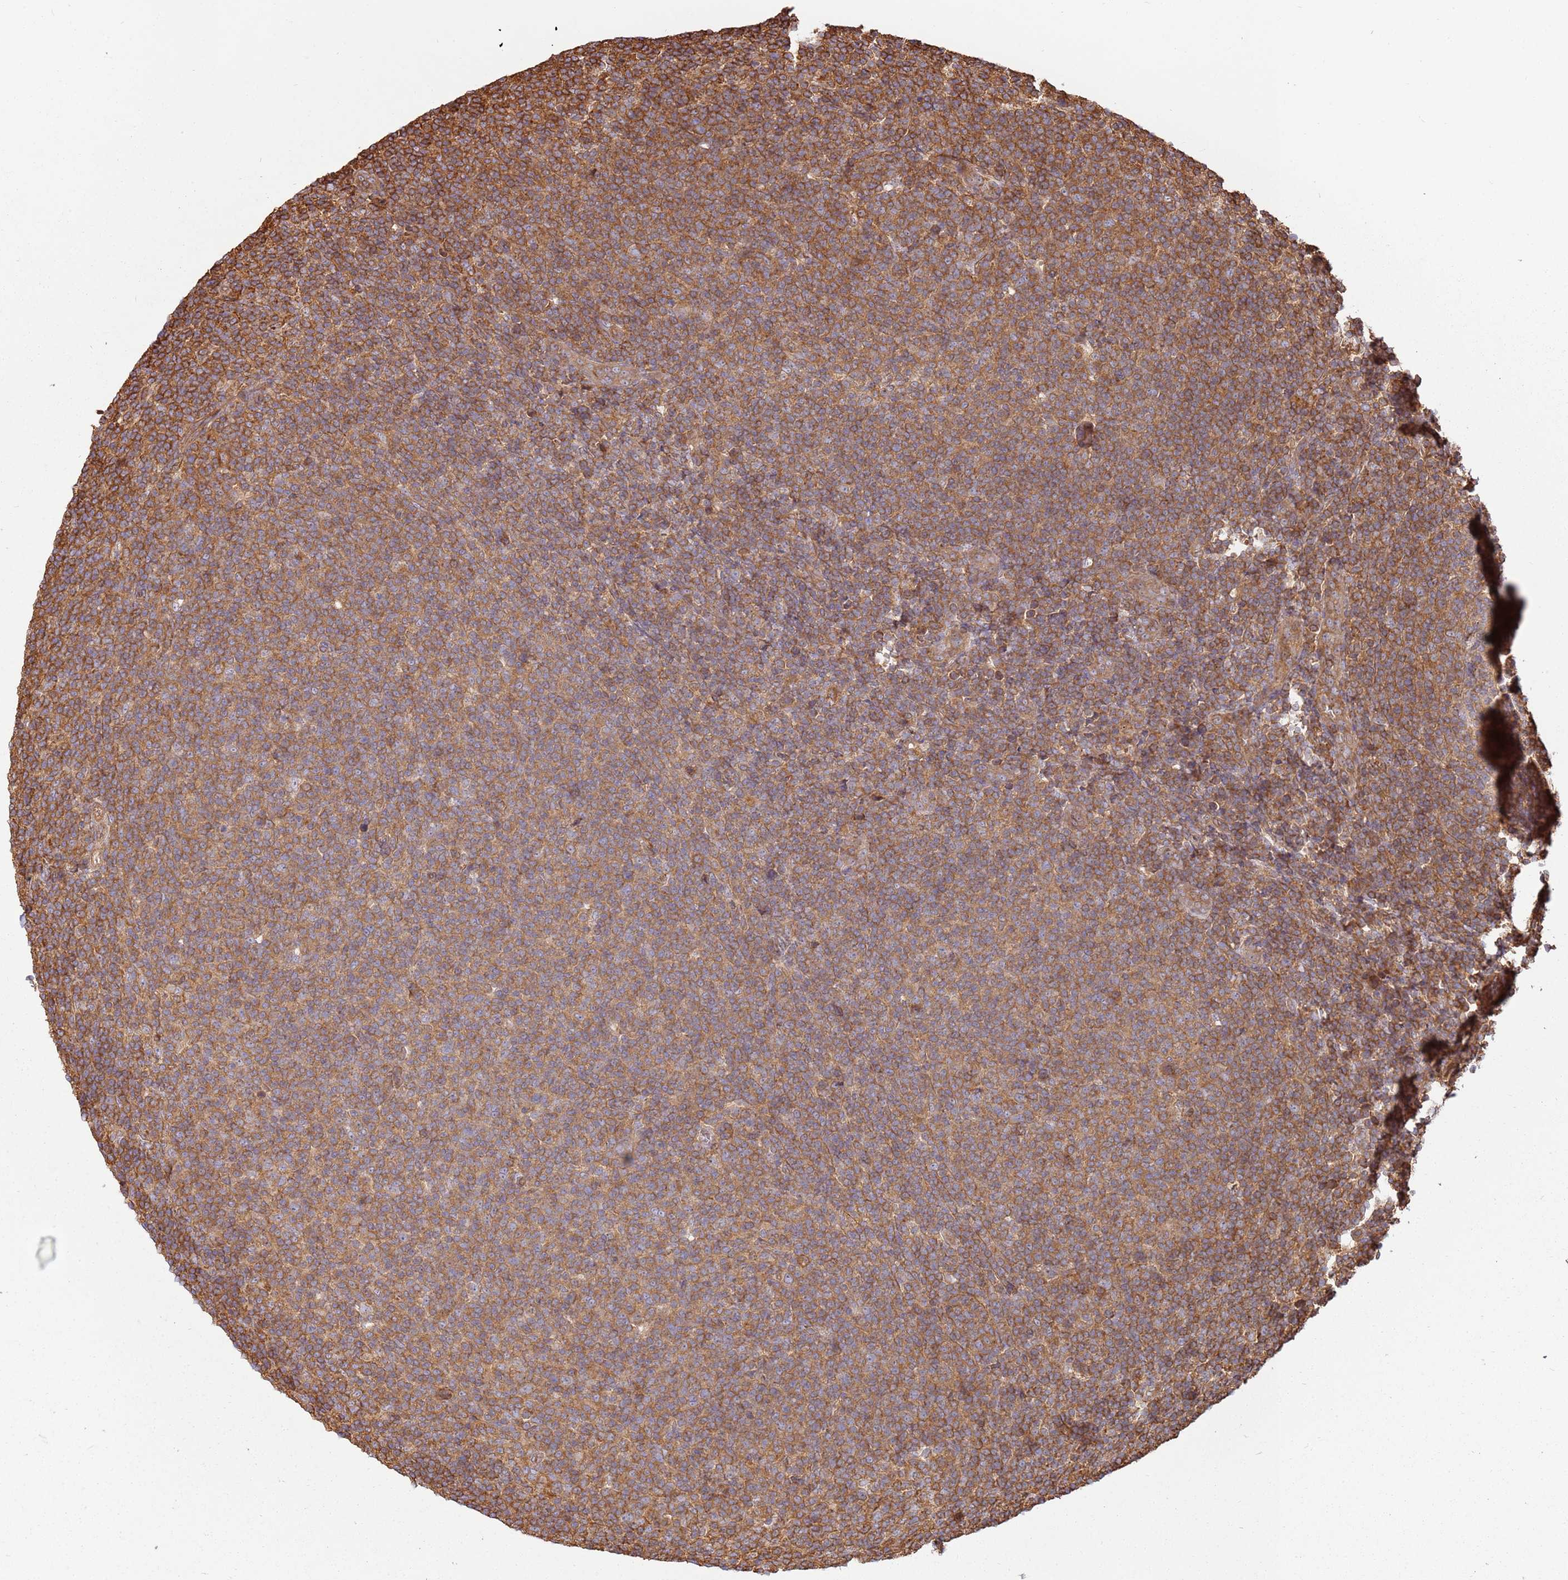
{"staining": {"intensity": "moderate", "quantity": ">75%", "location": "cytoplasmic/membranous"}, "tissue": "lymphoma", "cell_type": "Tumor cells", "image_type": "cancer", "snomed": [{"axis": "morphology", "description": "Malignant lymphoma, non-Hodgkin's type, Low grade"}, {"axis": "topography", "description": "Lymph node"}], "caption": "IHC photomicrograph of neoplastic tissue: low-grade malignant lymphoma, non-Hodgkin's type stained using IHC exhibits medium levels of moderate protein expression localized specifically in the cytoplasmic/membranous of tumor cells, appearing as a cytoplasmic/membranous brown color.", "gene": "ACVR2A", "patient": {"sex": "male", "age": 66}}